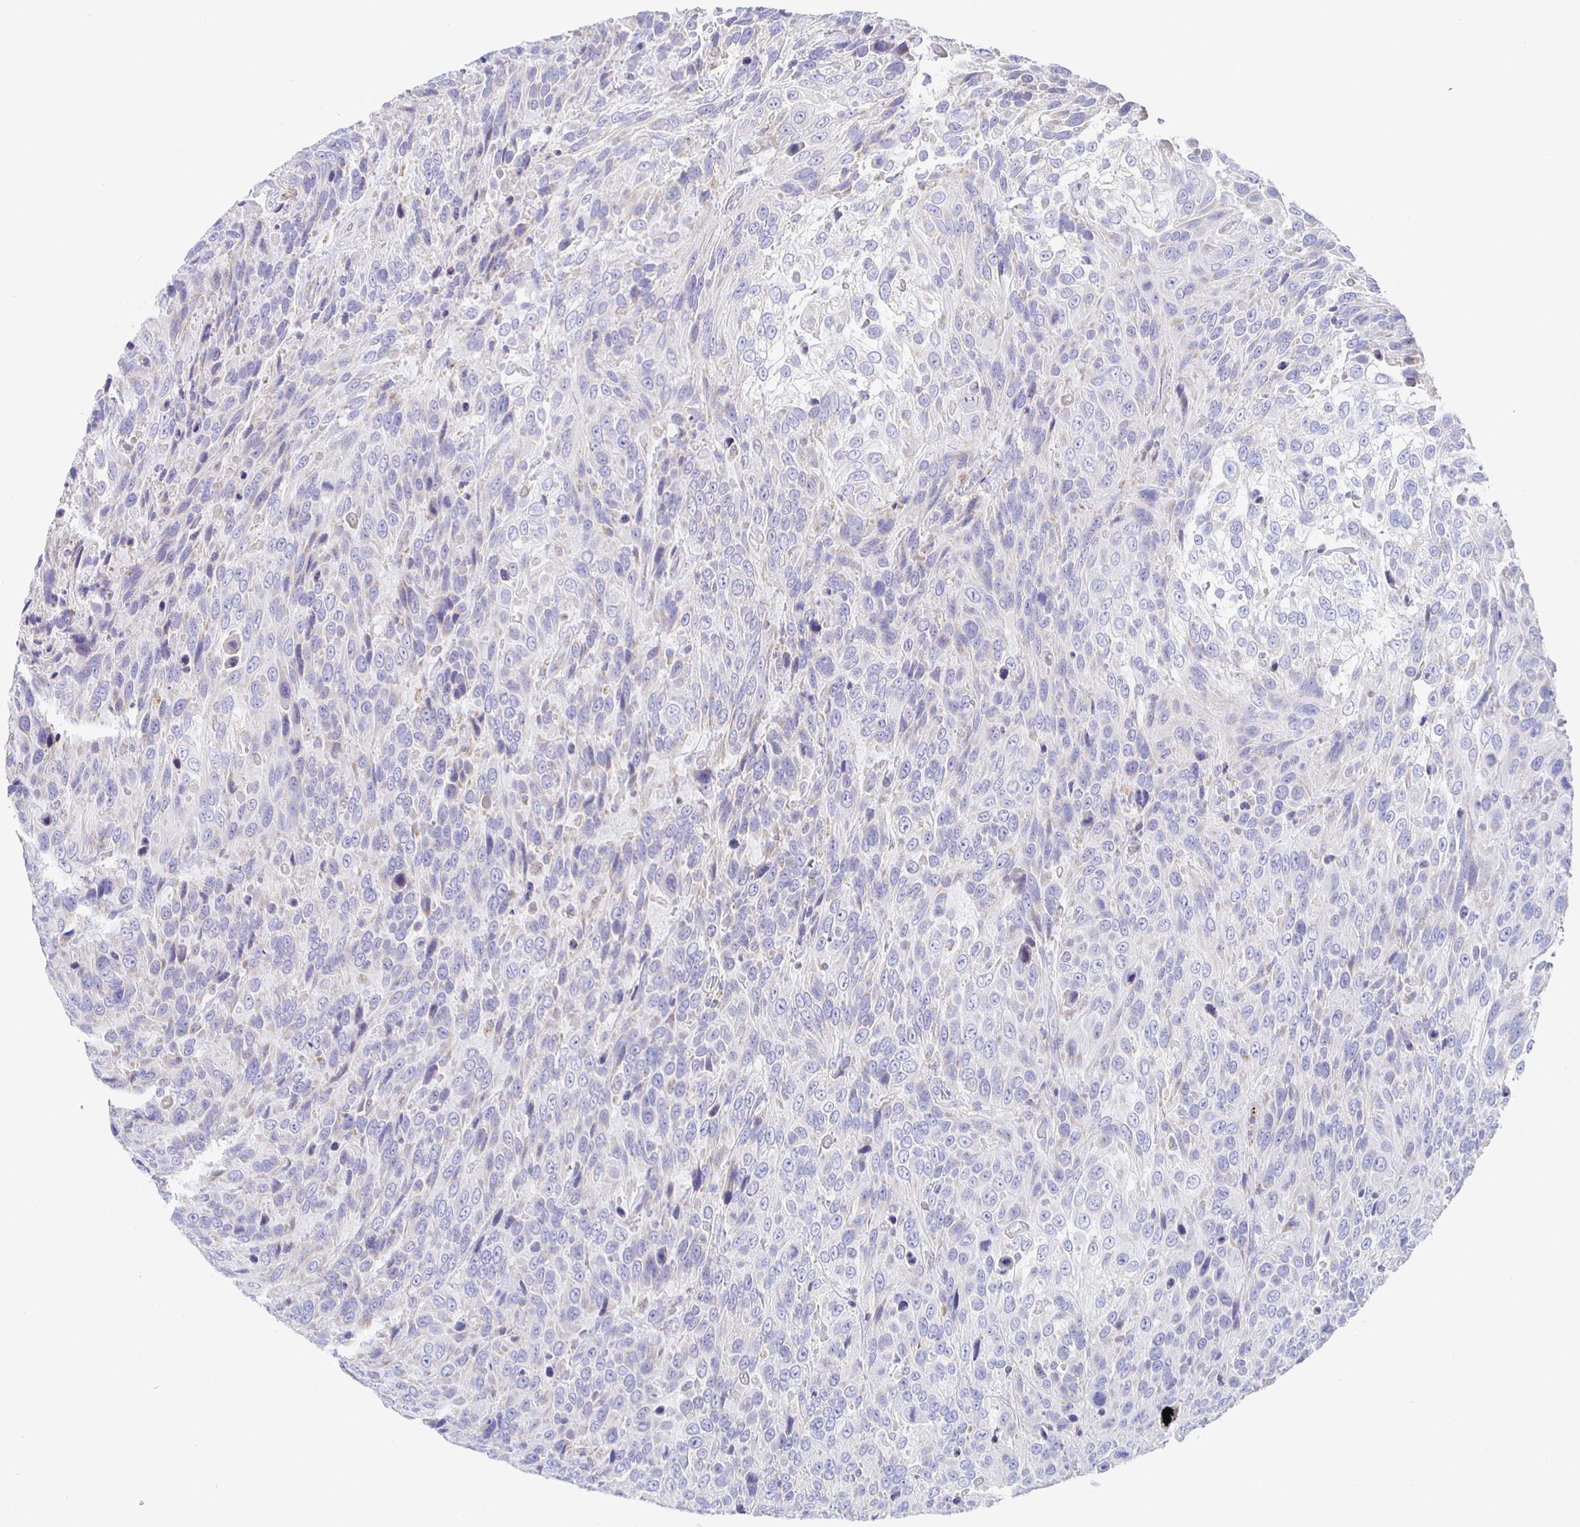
{"staining": {"intensity": "negative", "quantity": "none", "location": "none"}, "tissue": "urothelial cancer", "cell_type": "Tumor cells", "image_type": "cancer", "snomed": [{"axis": "morphology", "description": "Urothelial carcinoma, High grade"}, {"axis": "topography", "description": "Urinary bladder"}], "caption": "The micrograph shows no staining of tumor cells in urothelial cancer.", "gene": "SYNGR4", "patient": {"sex": "female", "age": 70}}